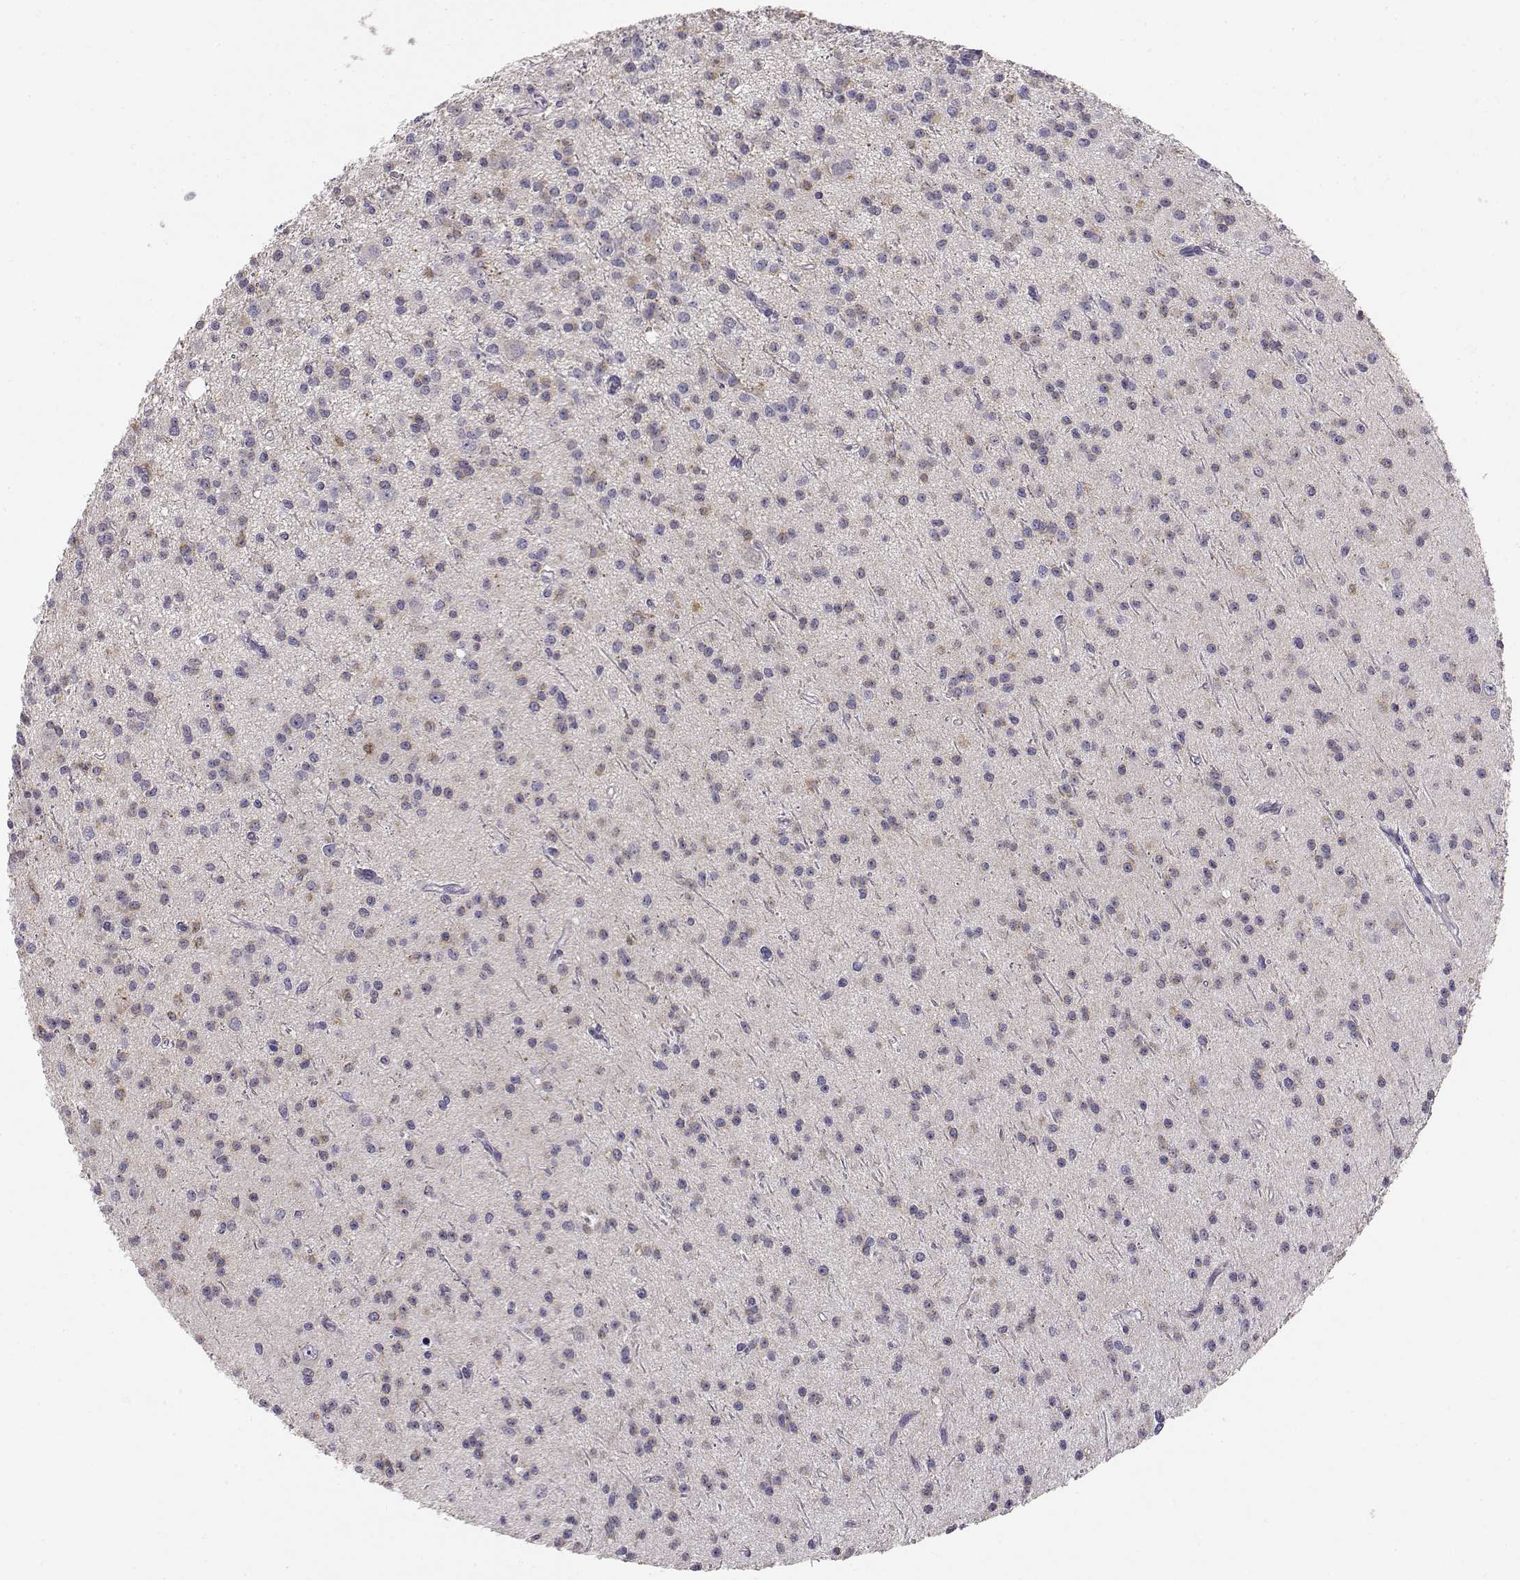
{"staining": {"intensity": "negative", "quantity": "none", "location": "none"}, "tissue": "glioma", "cell_type": "Tumor cells", "image_type": "cancer", "snomed": [{"axis": "morphology", "description": "Glioma, malignant, Low grade"}, {"axis": "topography", "description": "Brain"}], "caption": "A histopathology image of human glioma is negative for staining in tumor cells.", "gene": "ACSL6", "patient": {"sex": "male", "age": 27}}